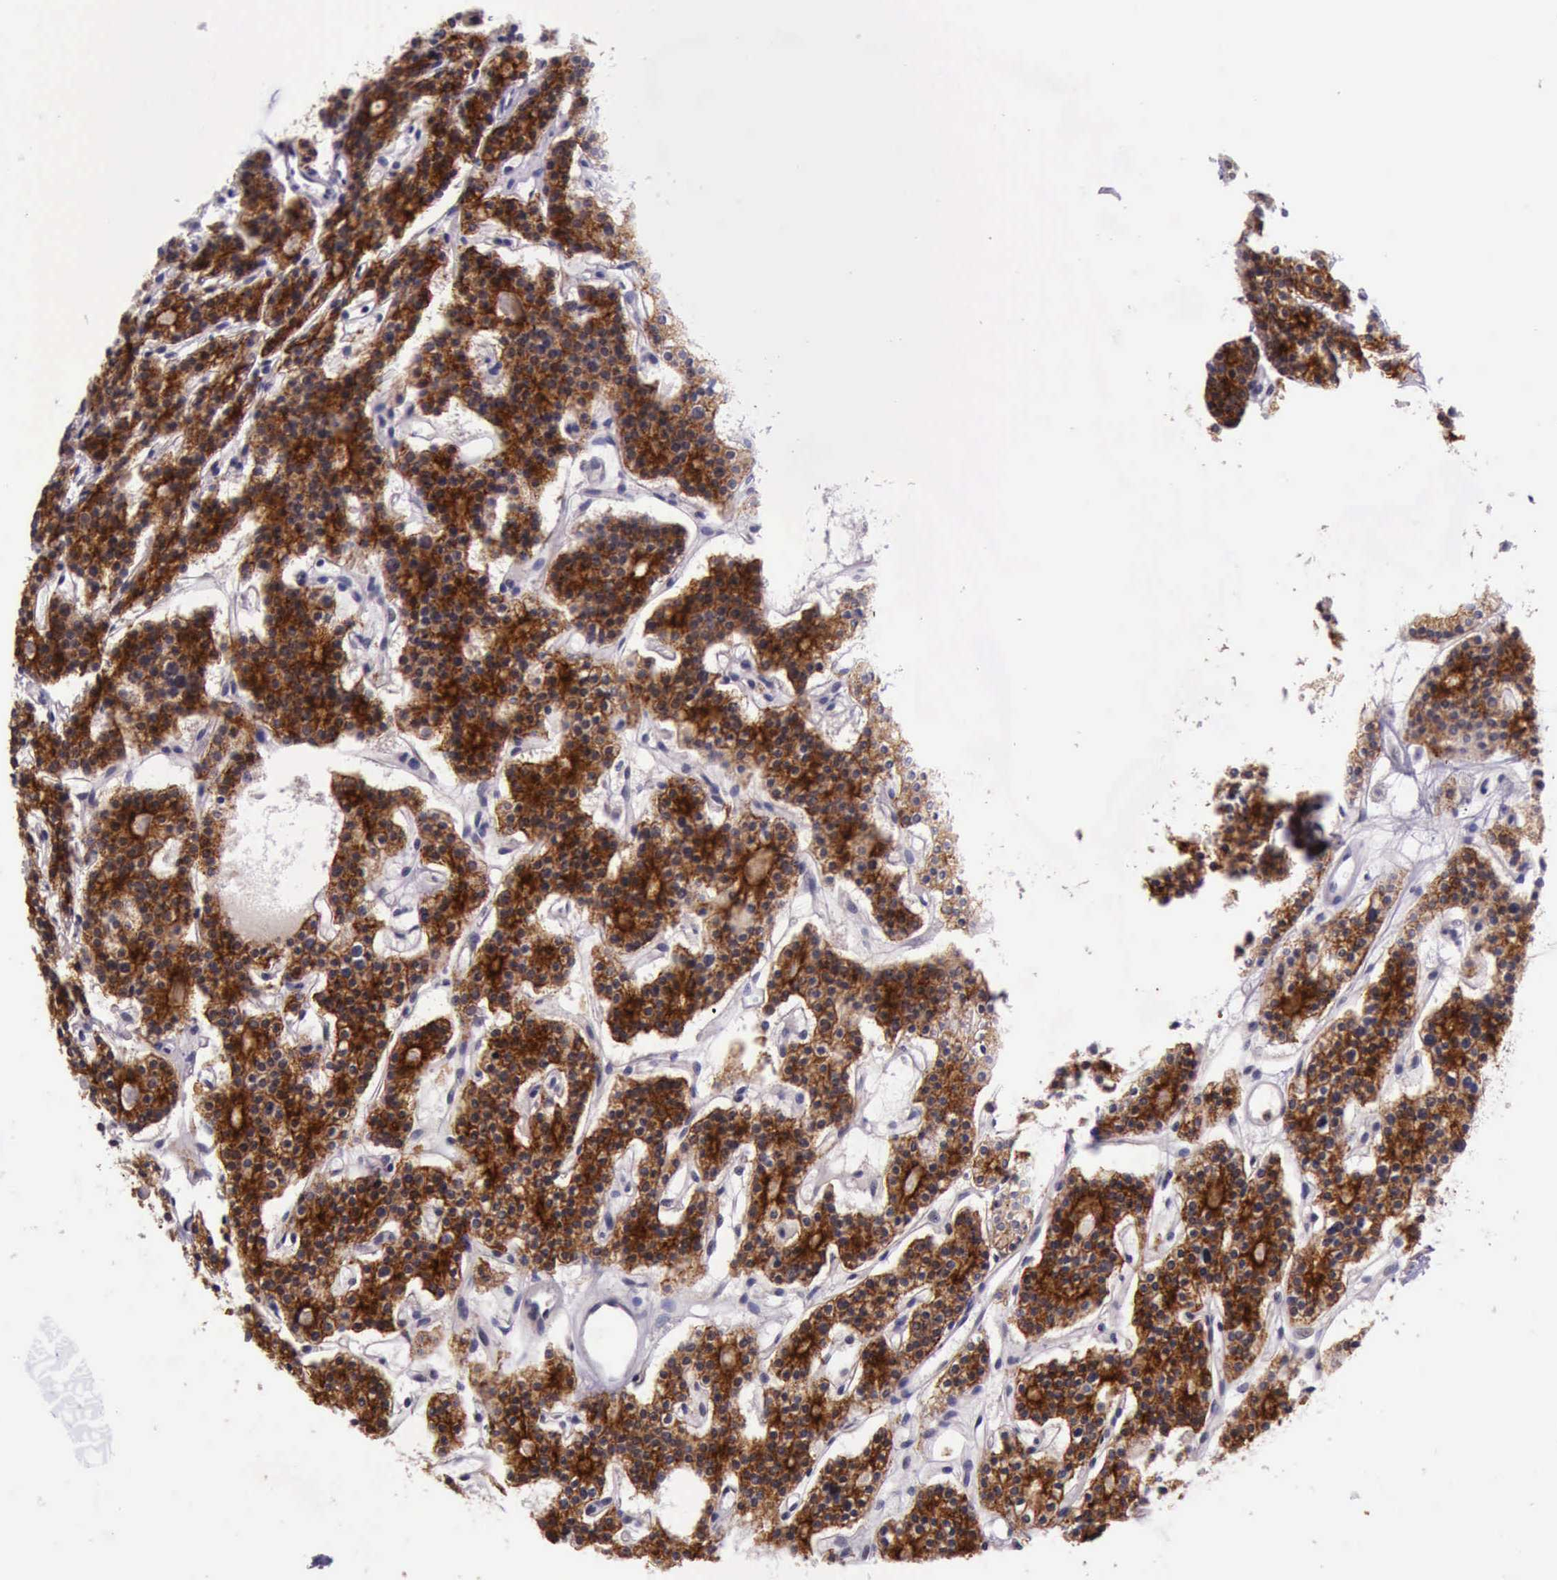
{"staining": {"intensity": "strong", "quantity": ">75%", "location": "cytoplasmic/membranous"}, "tissue": "parathyroid gland", "cell_type": "Glandular cells", "image_type": "normal", "snomed": [{"axis": "morphology", "description": "Normal tissue, NOS"}, {"axis": "topography", "description": "Parathyroid gland"}], "caption": "The micrograph displays a brown stain indicating the presence of a protein in the cytoplasmic/membranous of glandular cells in parathyroid gland. (Brightfield microscopy of DAB IHC at high magnification).", "gene": "PRICKLE3", "patient": {"sex": "female", "age": 70}}